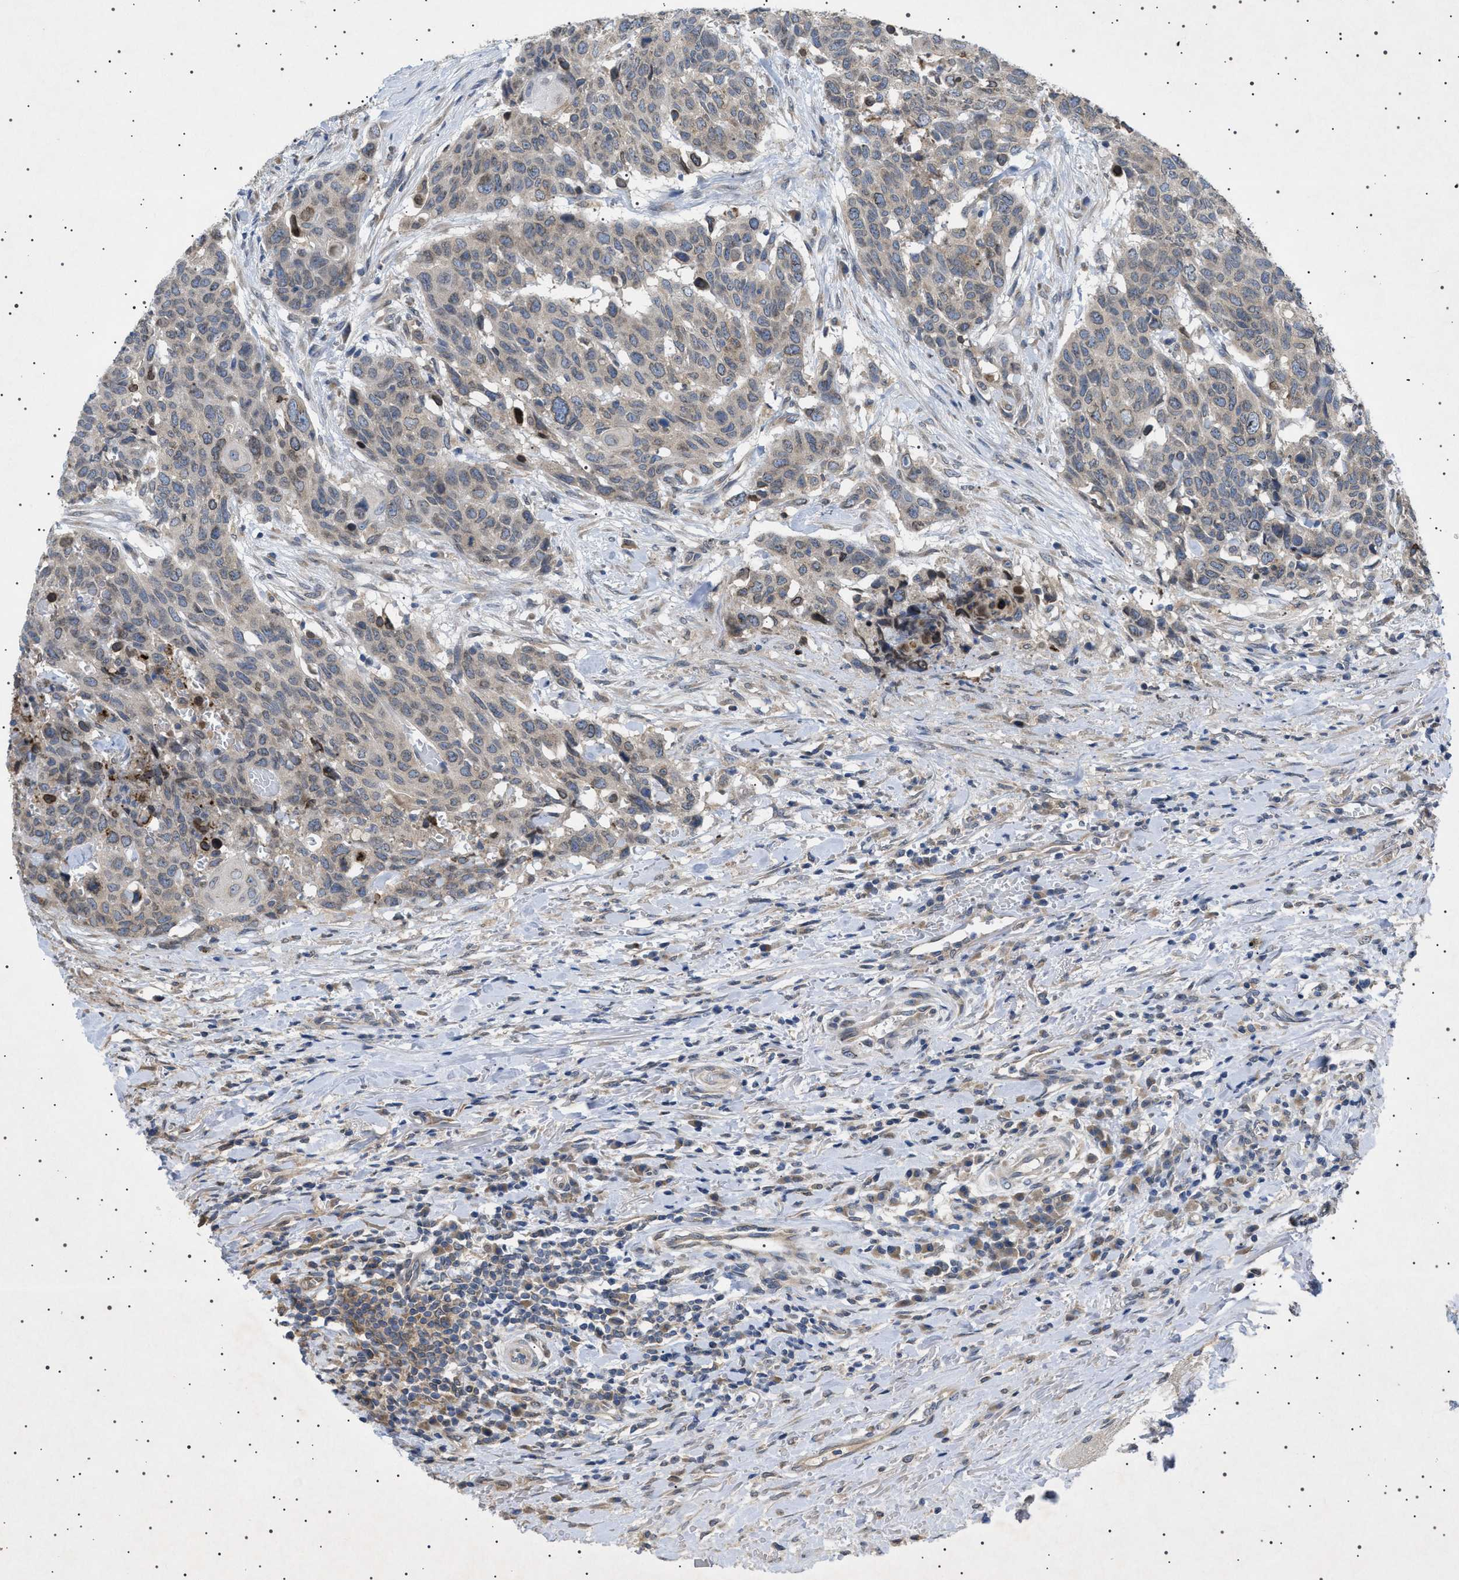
{"staining": {"intensity": "strong", "quantity": "<25%", "location": "cytoplasmic/membranous,nuclear"}, "tissue": "head and neck cancer", "cell_type": "Tumor cells", "image_type": "cancer", "snomed": [{"axis": "morphology", "description": "Squamous cell carcinoma, NOS"}, {"axis": "topography", "description": "Head-Neck"}], "caption": "Head and neck squamous cell carcinoma tissue exhibits strong cytoplasmic/membranous and nuclear positivity in about <25% of tumor cells", "gene": "NUP93", "patient": {"sex": "male", "age": 66}}